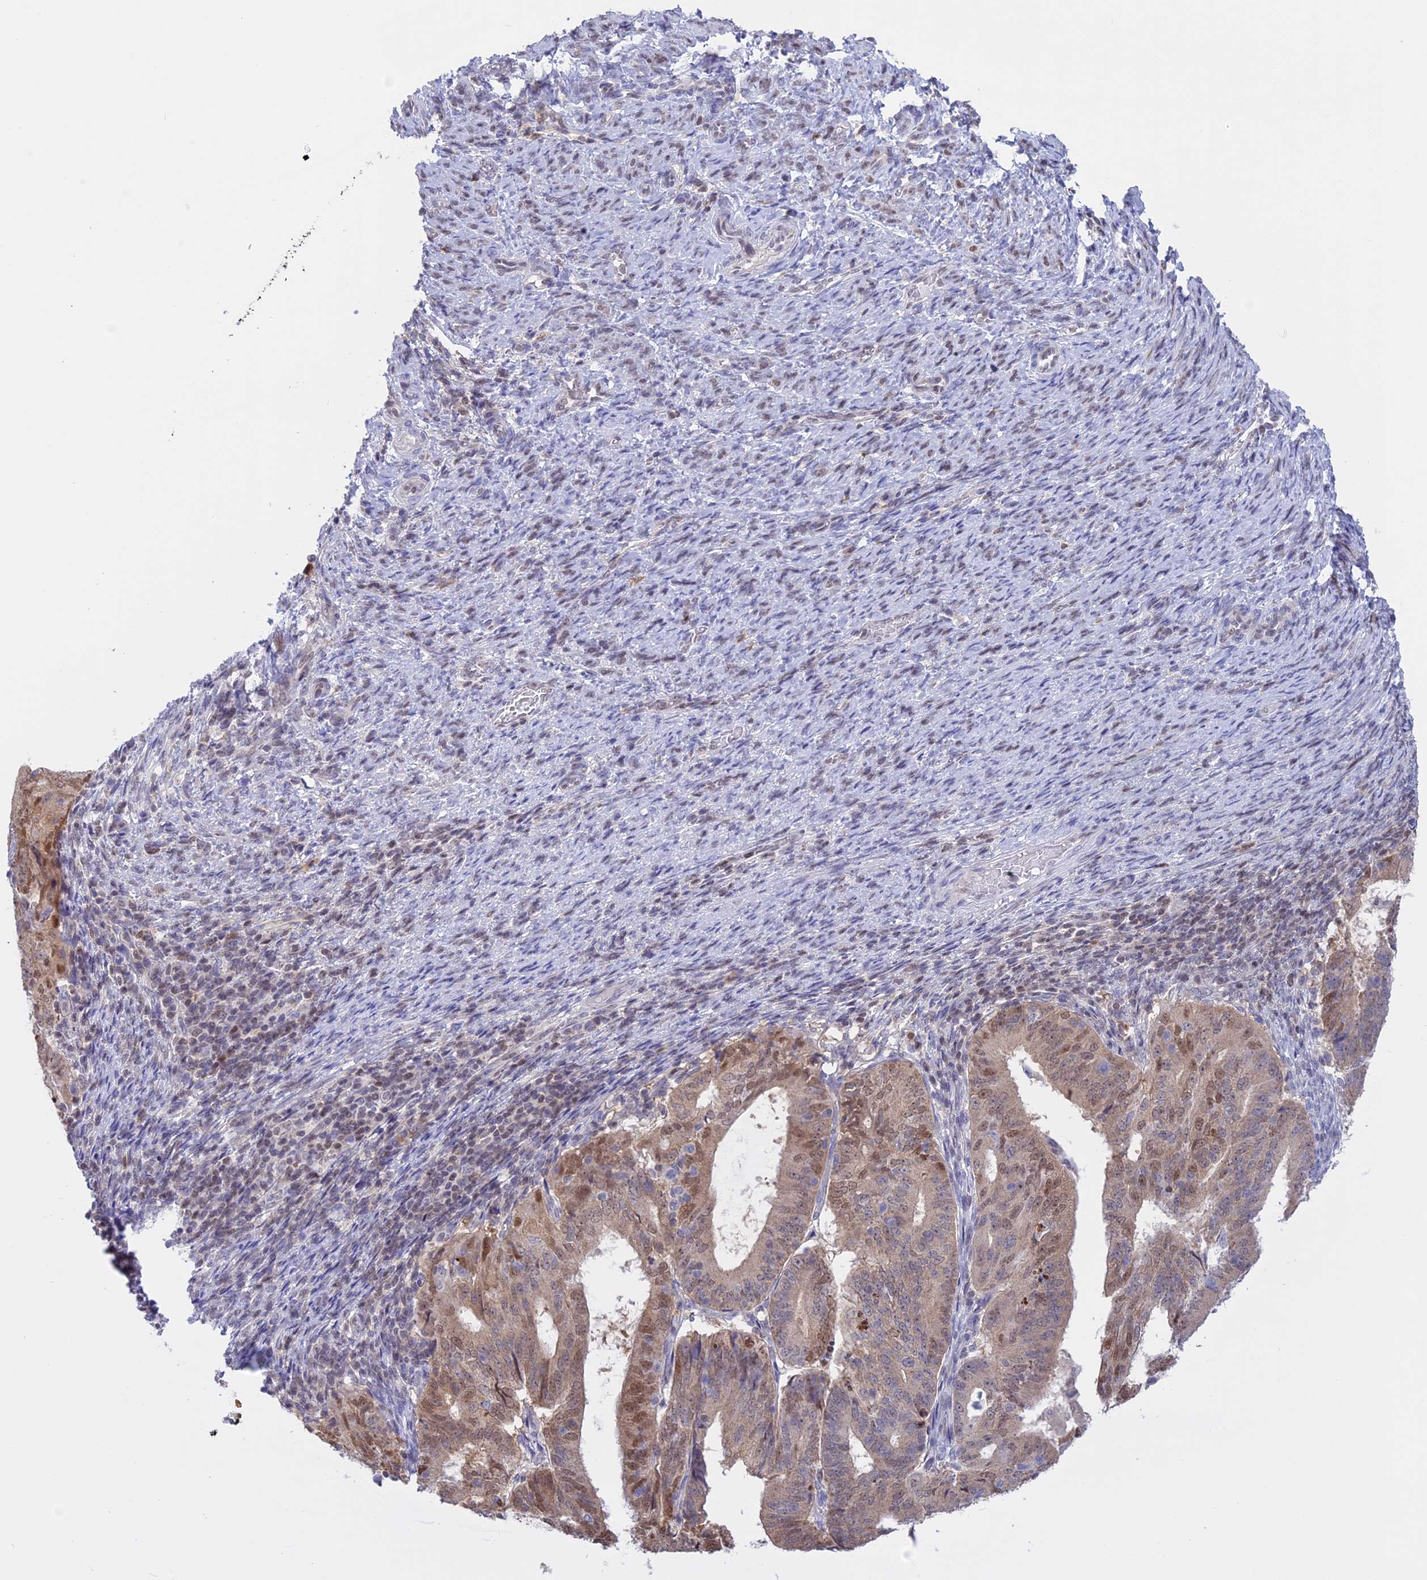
{"staining": {"intensity": "moderate", "quantity": "<25%", "location": "nuclear"}, "tissue": "endometrial cancer", "cell_type": "Tumor cells", "image_type": "cancer", "snomed": [{"axis": "morphology", "description": "Adenocarcinoma, NOS"}, {"axis": "topography", "description": "Endometrium"}], "caption": "Immunohistochemical staining of human endometrial cancer (adenocarcinoma) shows moderate nuclear protein staining in about <25% of tumor cells.", "gene": "IZUMO2", "patient": {"sex": "female", "age": 70}}